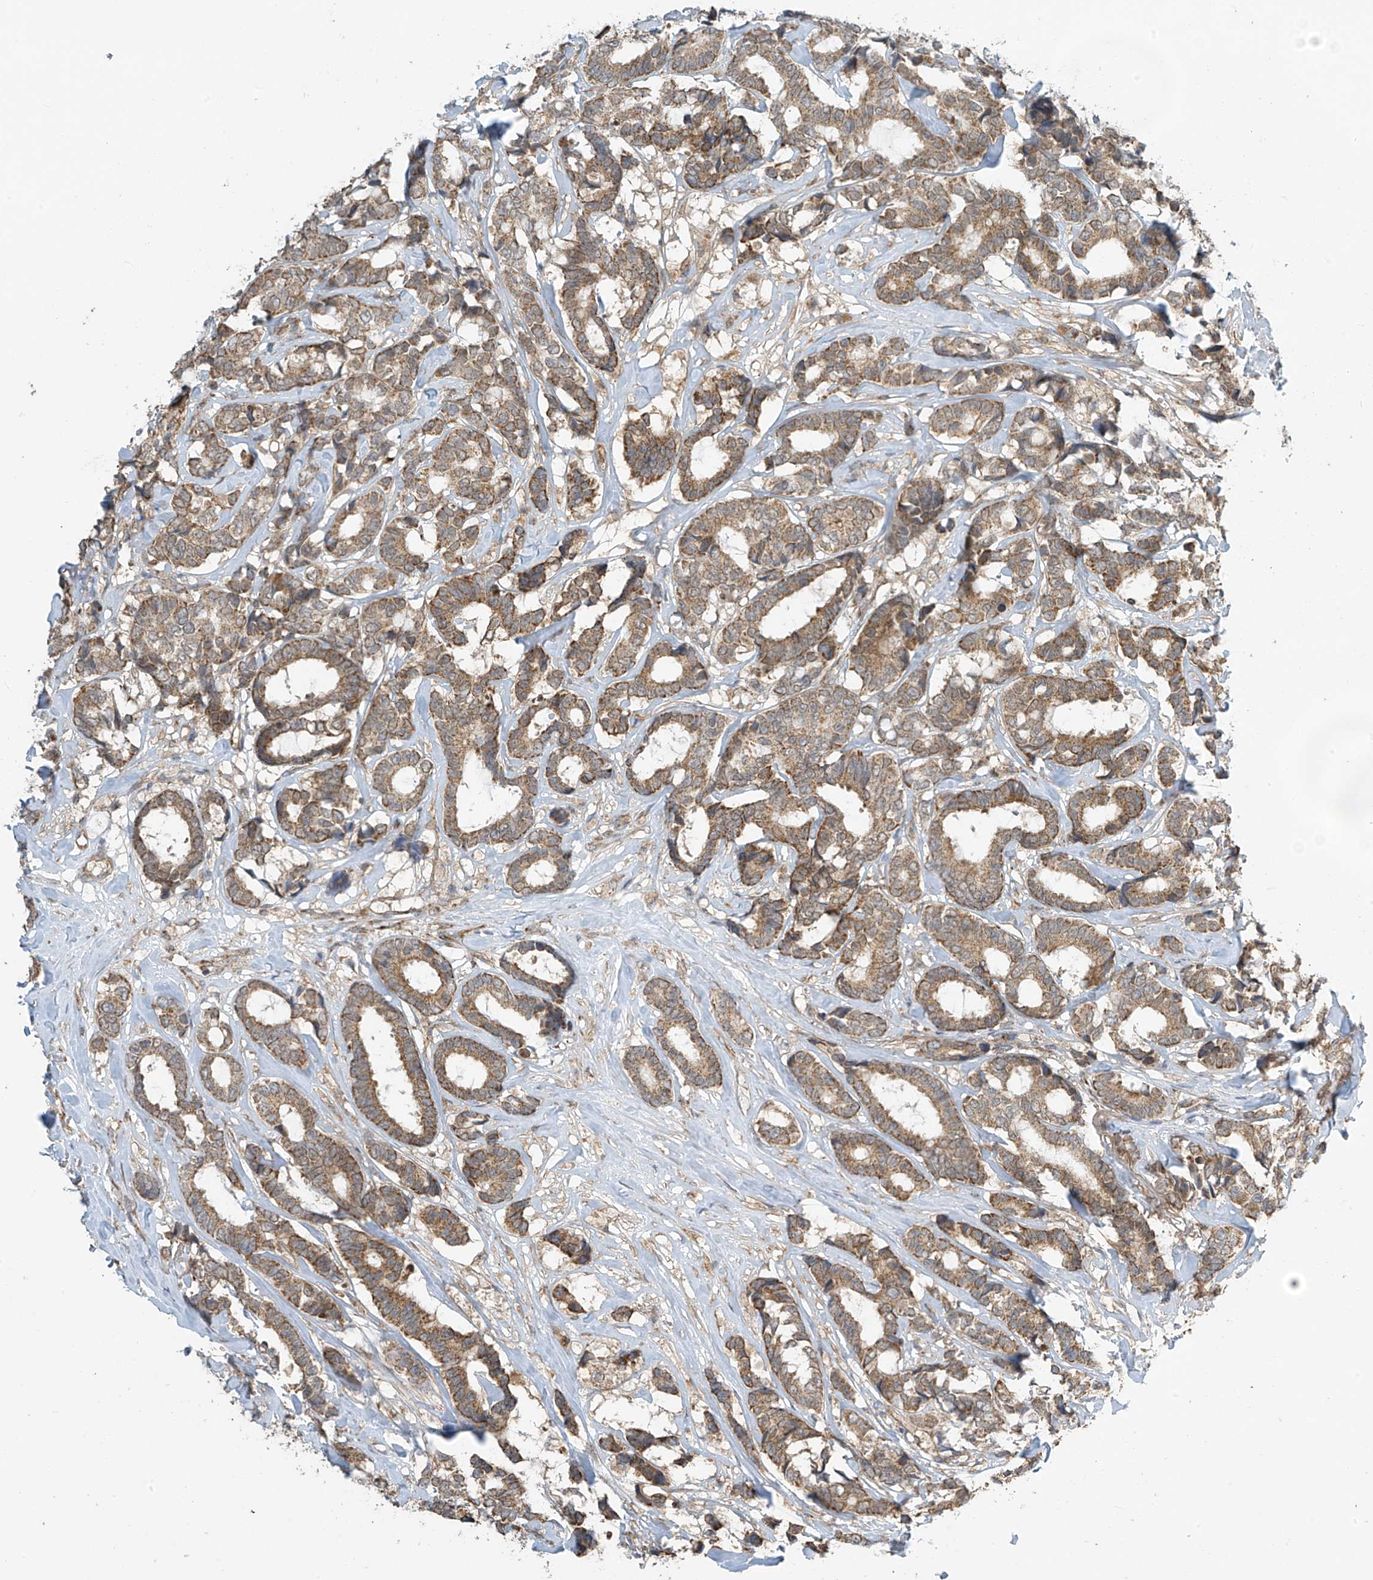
{"staining": {"intensity": "moderate", "quantity": ">75%", "location": "cytoplasmic/membranous"}, "tissue": "breast cancer", "cell_type": "Tumor cells", "image_type": "cancer", "snomed": [{"axis": "morphology", "description": "Duct carcinoma"}, {"axis": "topography", "description": "Breast"}], "caption": "Immunohistochemical staining of infiltrating ductal carcinoma (breast) displays medium levels of moderate cytoplasmic/membranous protein positivity in about >75% of tumor cells.", "gene": "METTL6", "patient": {"sex": "female", "age": 87}}